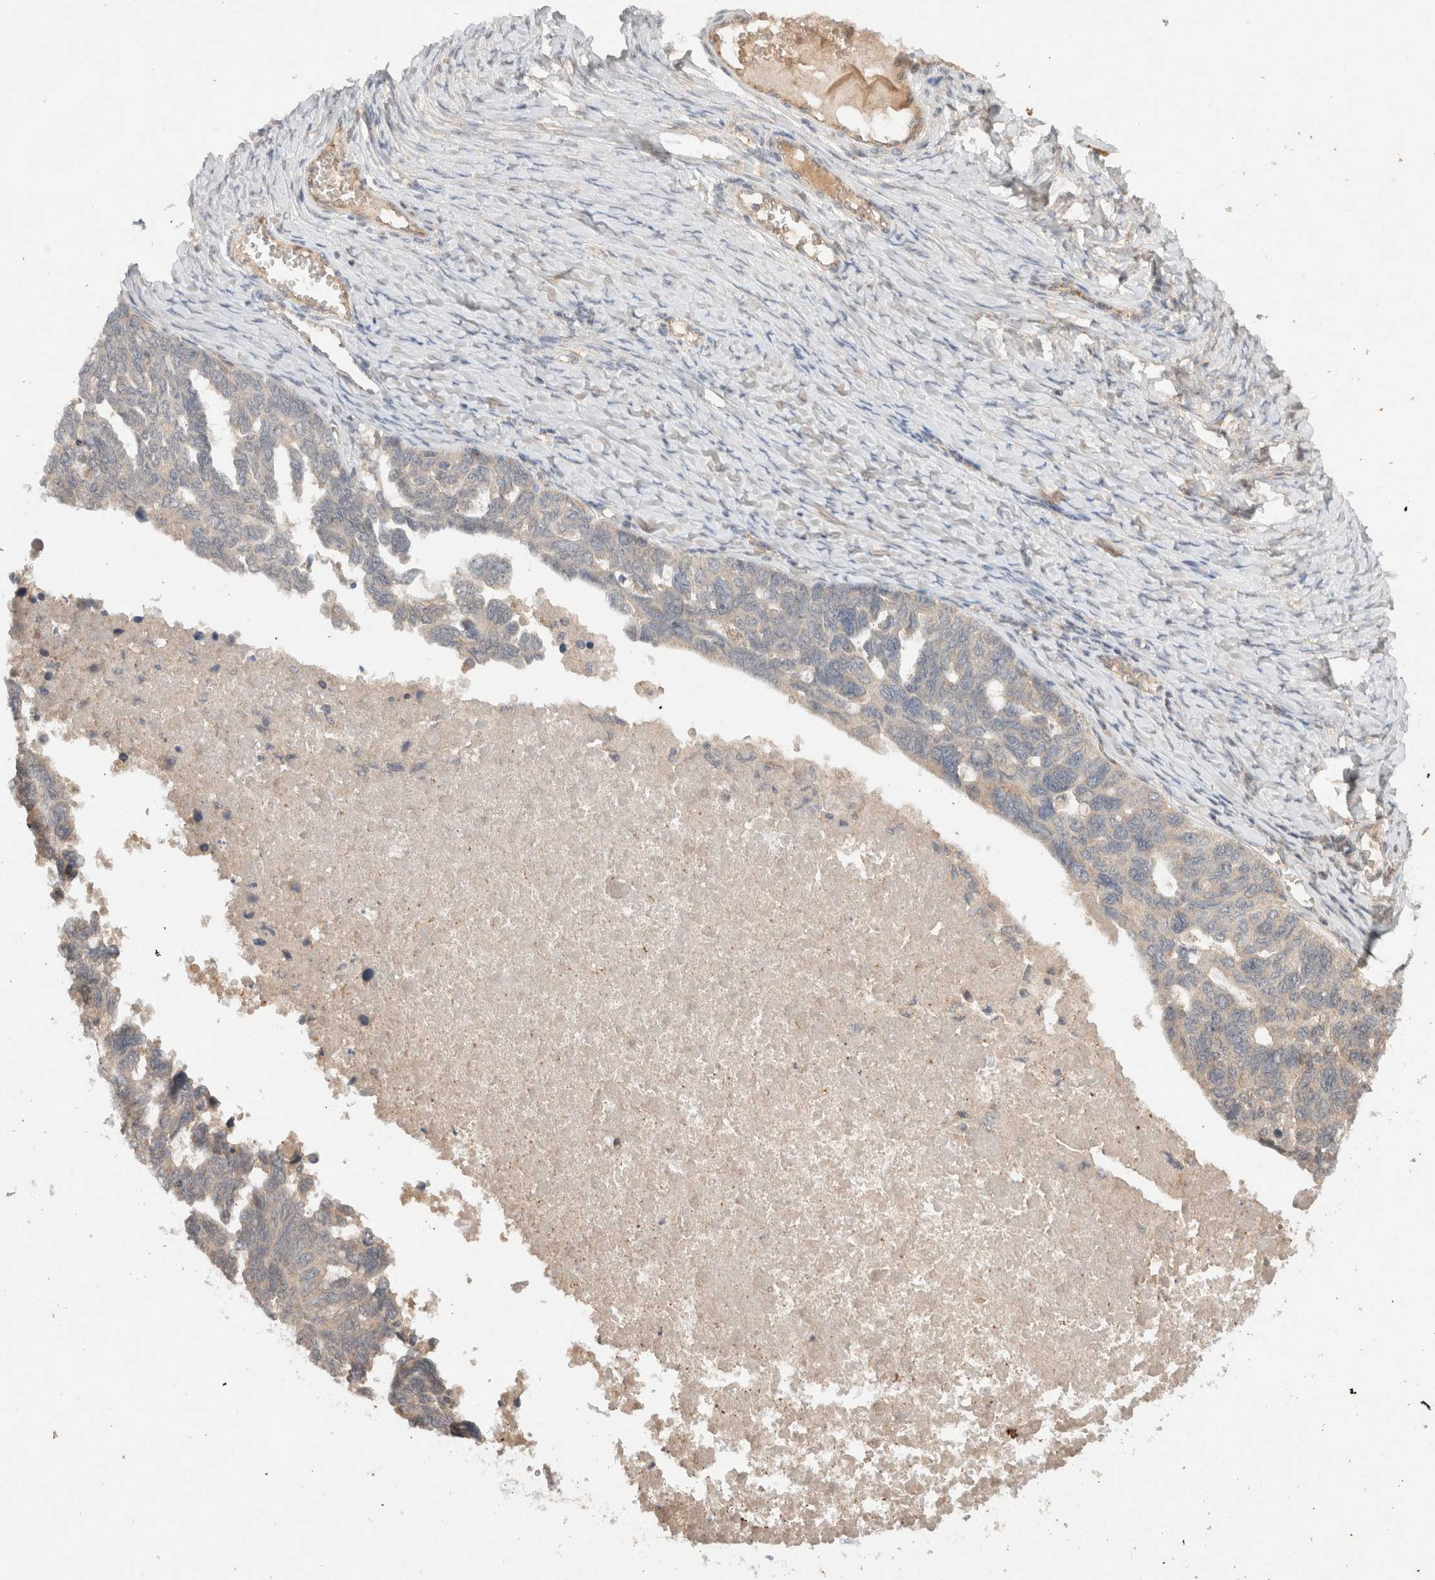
{"staining": {"intensity": "weak", "quantity": "<25%", "location": "cytoplasmic/membranous"}, "tissue": "ovarian cancer", "cell_type": "Tumor cells", "image_type": "cancer", "snomed": [{"axis": "morphology", "description": "Cystadenocarcinoma, serous, NOS"}, {"axis": "topography", "description": "Ovary"}], "caption": "Serous cystadenocarcinoma (ovarian) was stained to show a protein in brown. There is no significant staining in tumor cells.", "gene": "KLHL20", "patient": {"sex": "female", "age": 79}}